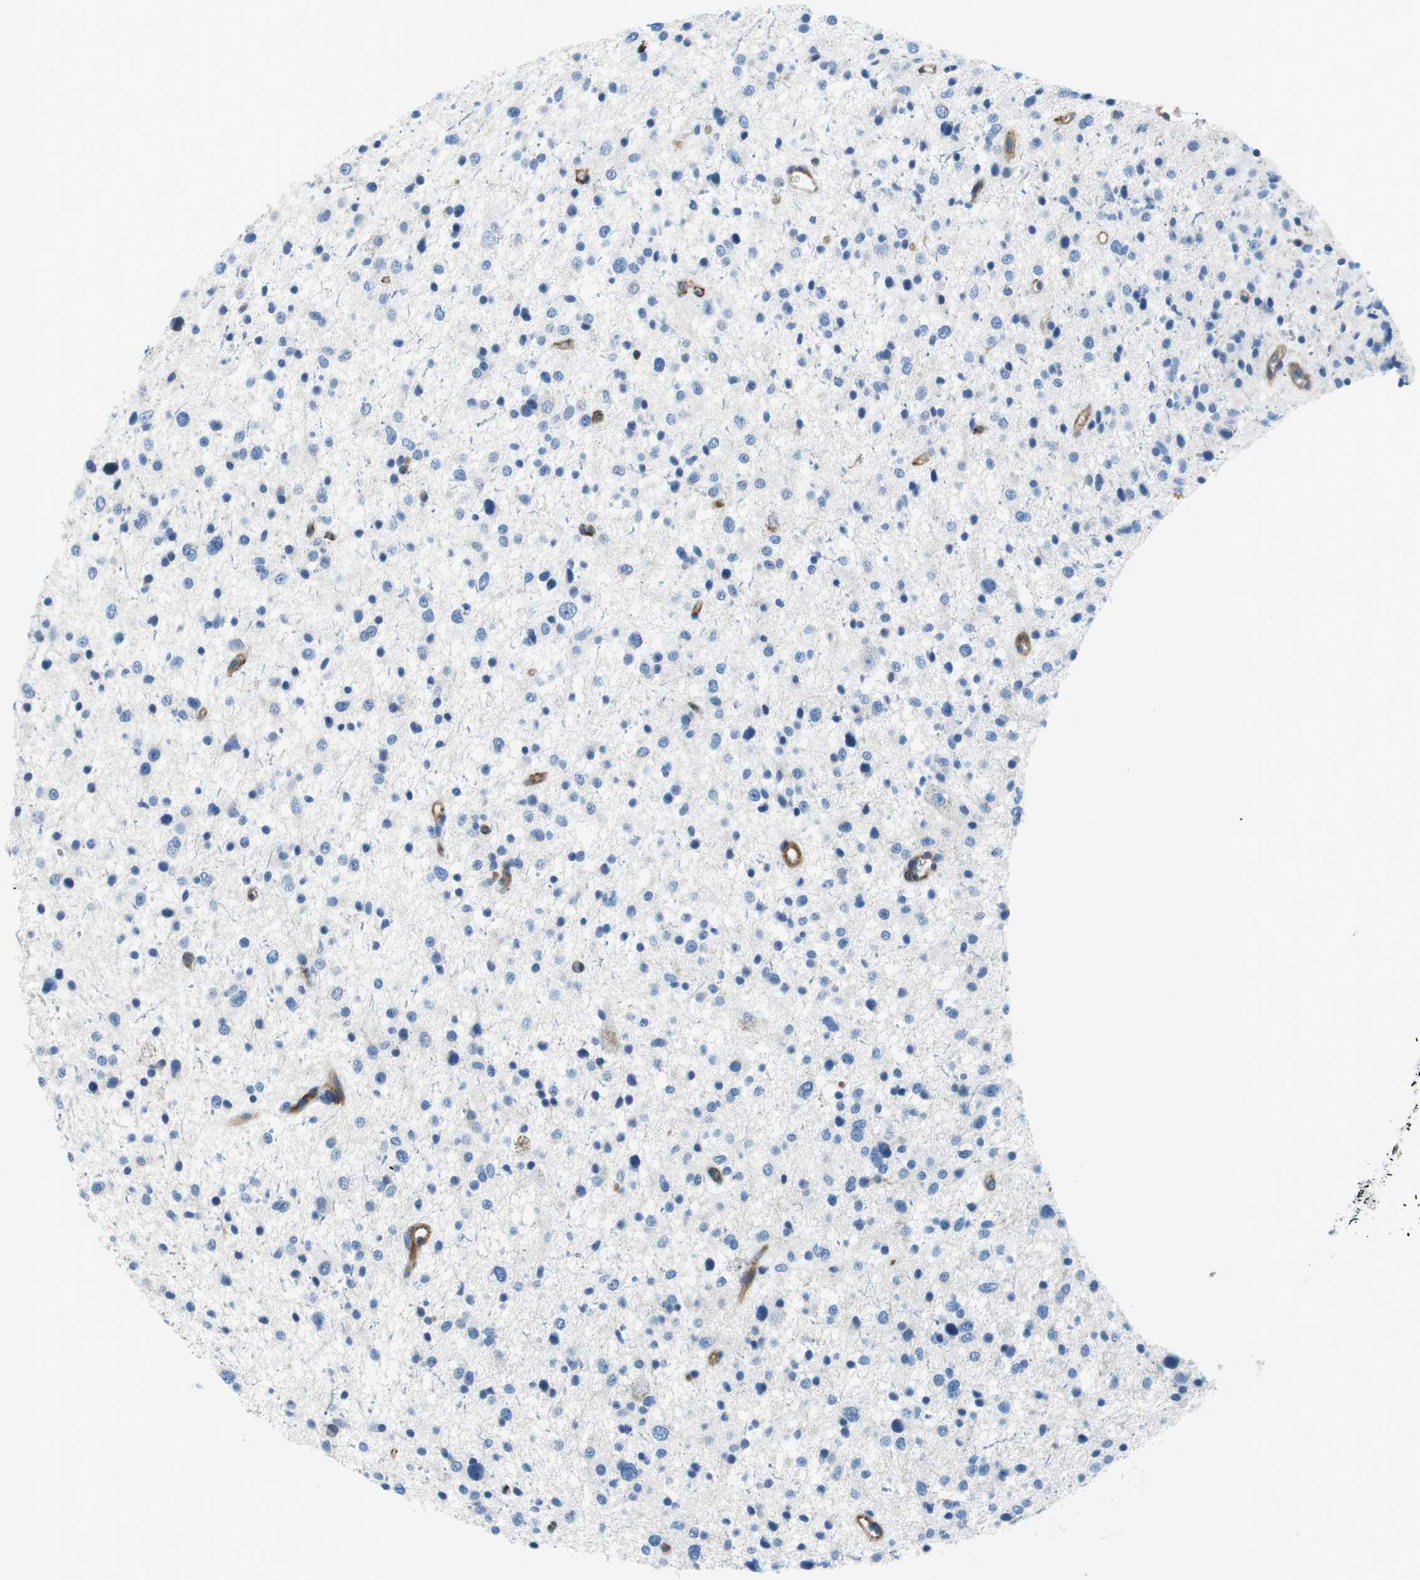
{"staining": {"intensity": "negative", "quantity": "none", "location": "none"}, "tissue": "glioma", "cell_type": "Tumor cells", "image_type": "cancer", "snomed": [{"axis": "morphology", "description": "Glioma, malignant, Low grade"}, {"axis": "topography", "description": "Brain"}], "caption": "Human malignant glioma (low-grade) stained for a protein using immunohistochemistry shows no expression in tumor cells.", "gene": "EMP2", "patient": {"sex": "female", "age": 37}}